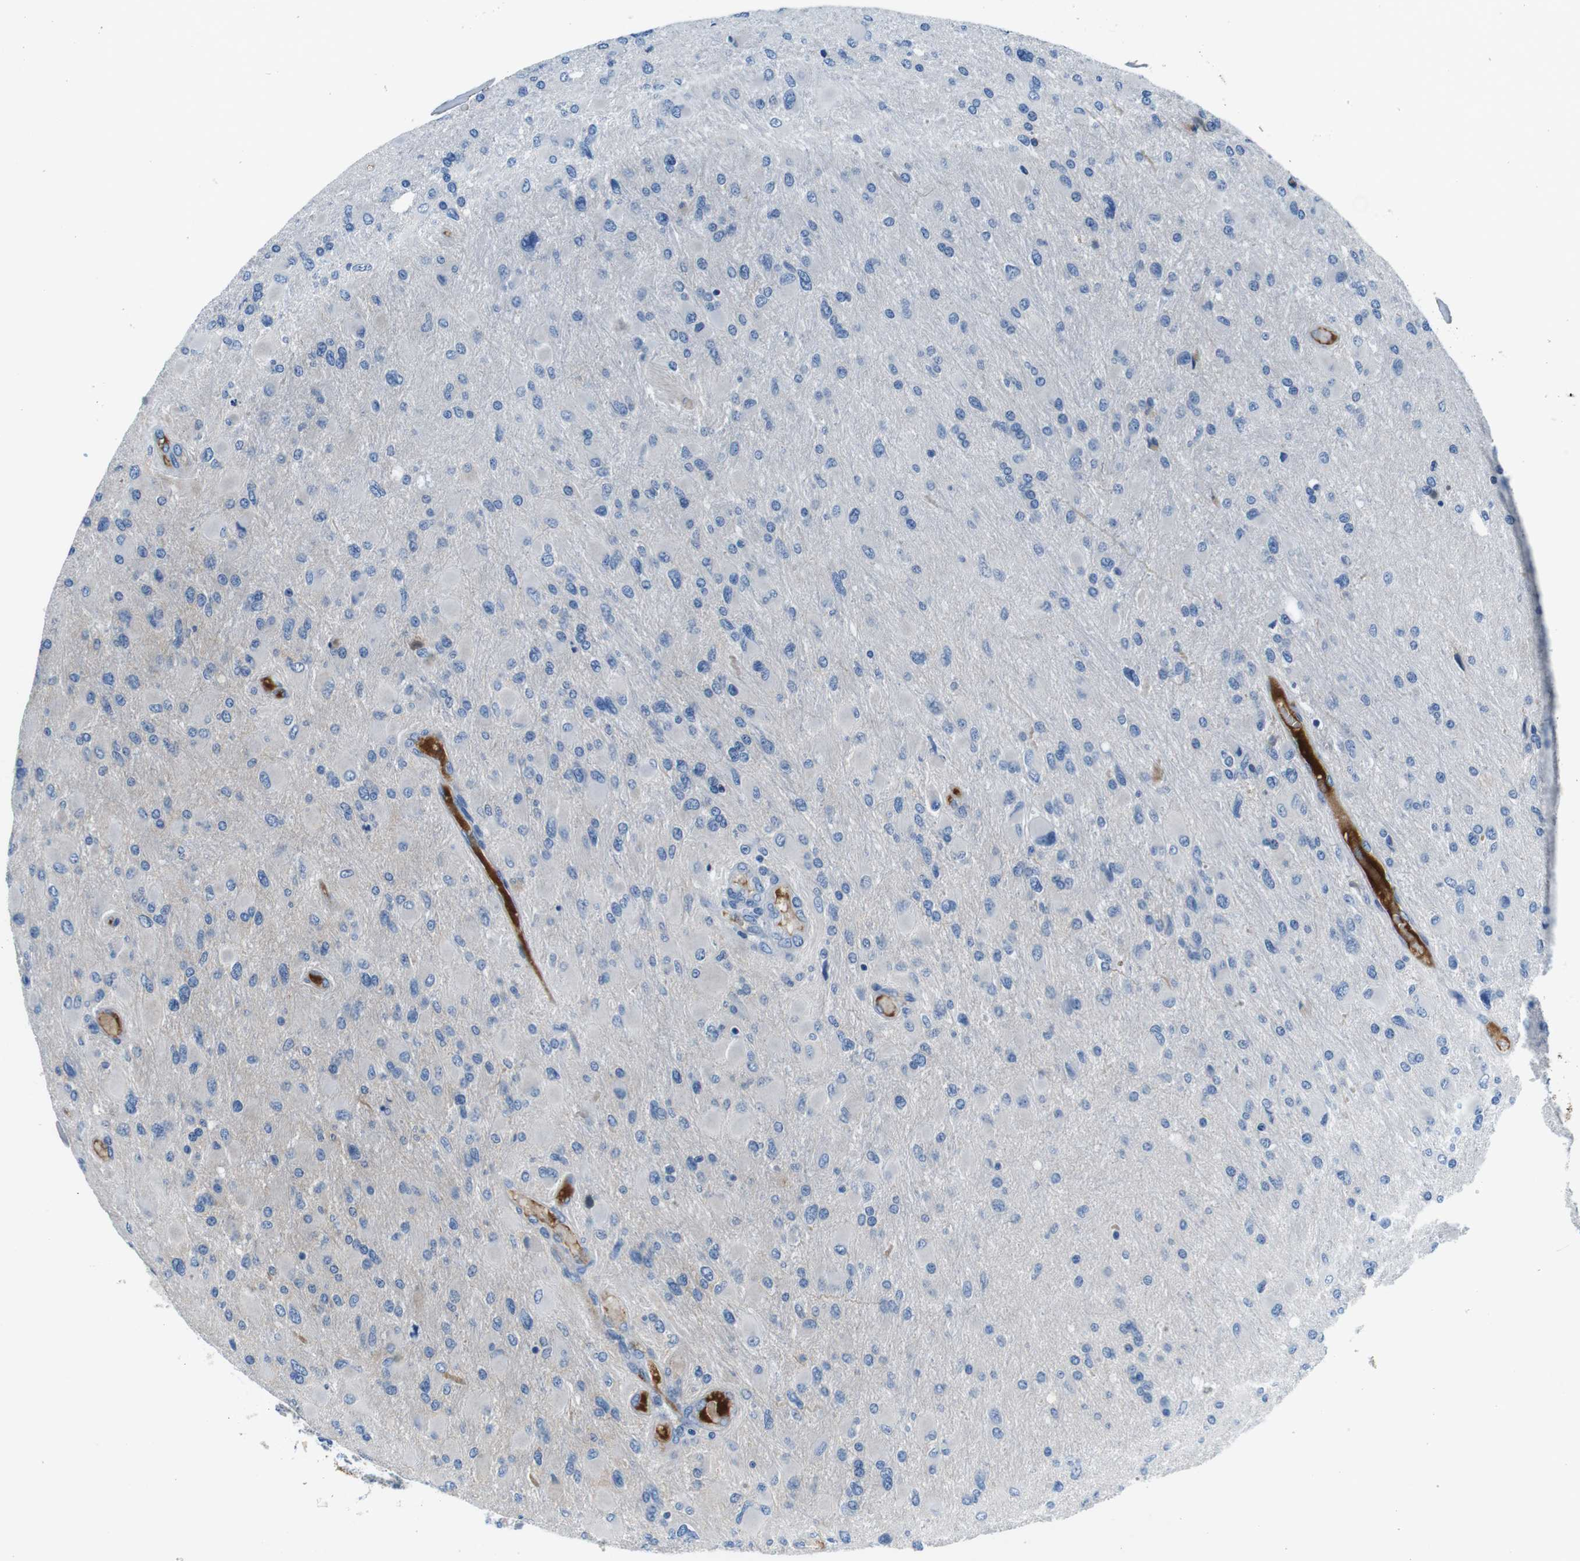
{"staining": {"intensity": "negative", "quantity": "none", "location": "none"}, "tissue": "glioma", "cell_type": "Tumor cells", "image_type": "cancer", "snomed": [{"axis": "morphology", "description": "Glioma, malignant, High grade"}, {"axis": "topography", "description": "Cerebral cortex"}], "caption": "Tumor cells show no significant protein positivity in malignant high-grade glioma.", "gene": "IGHD", "patient": {"sex": "female", "age": 36}}